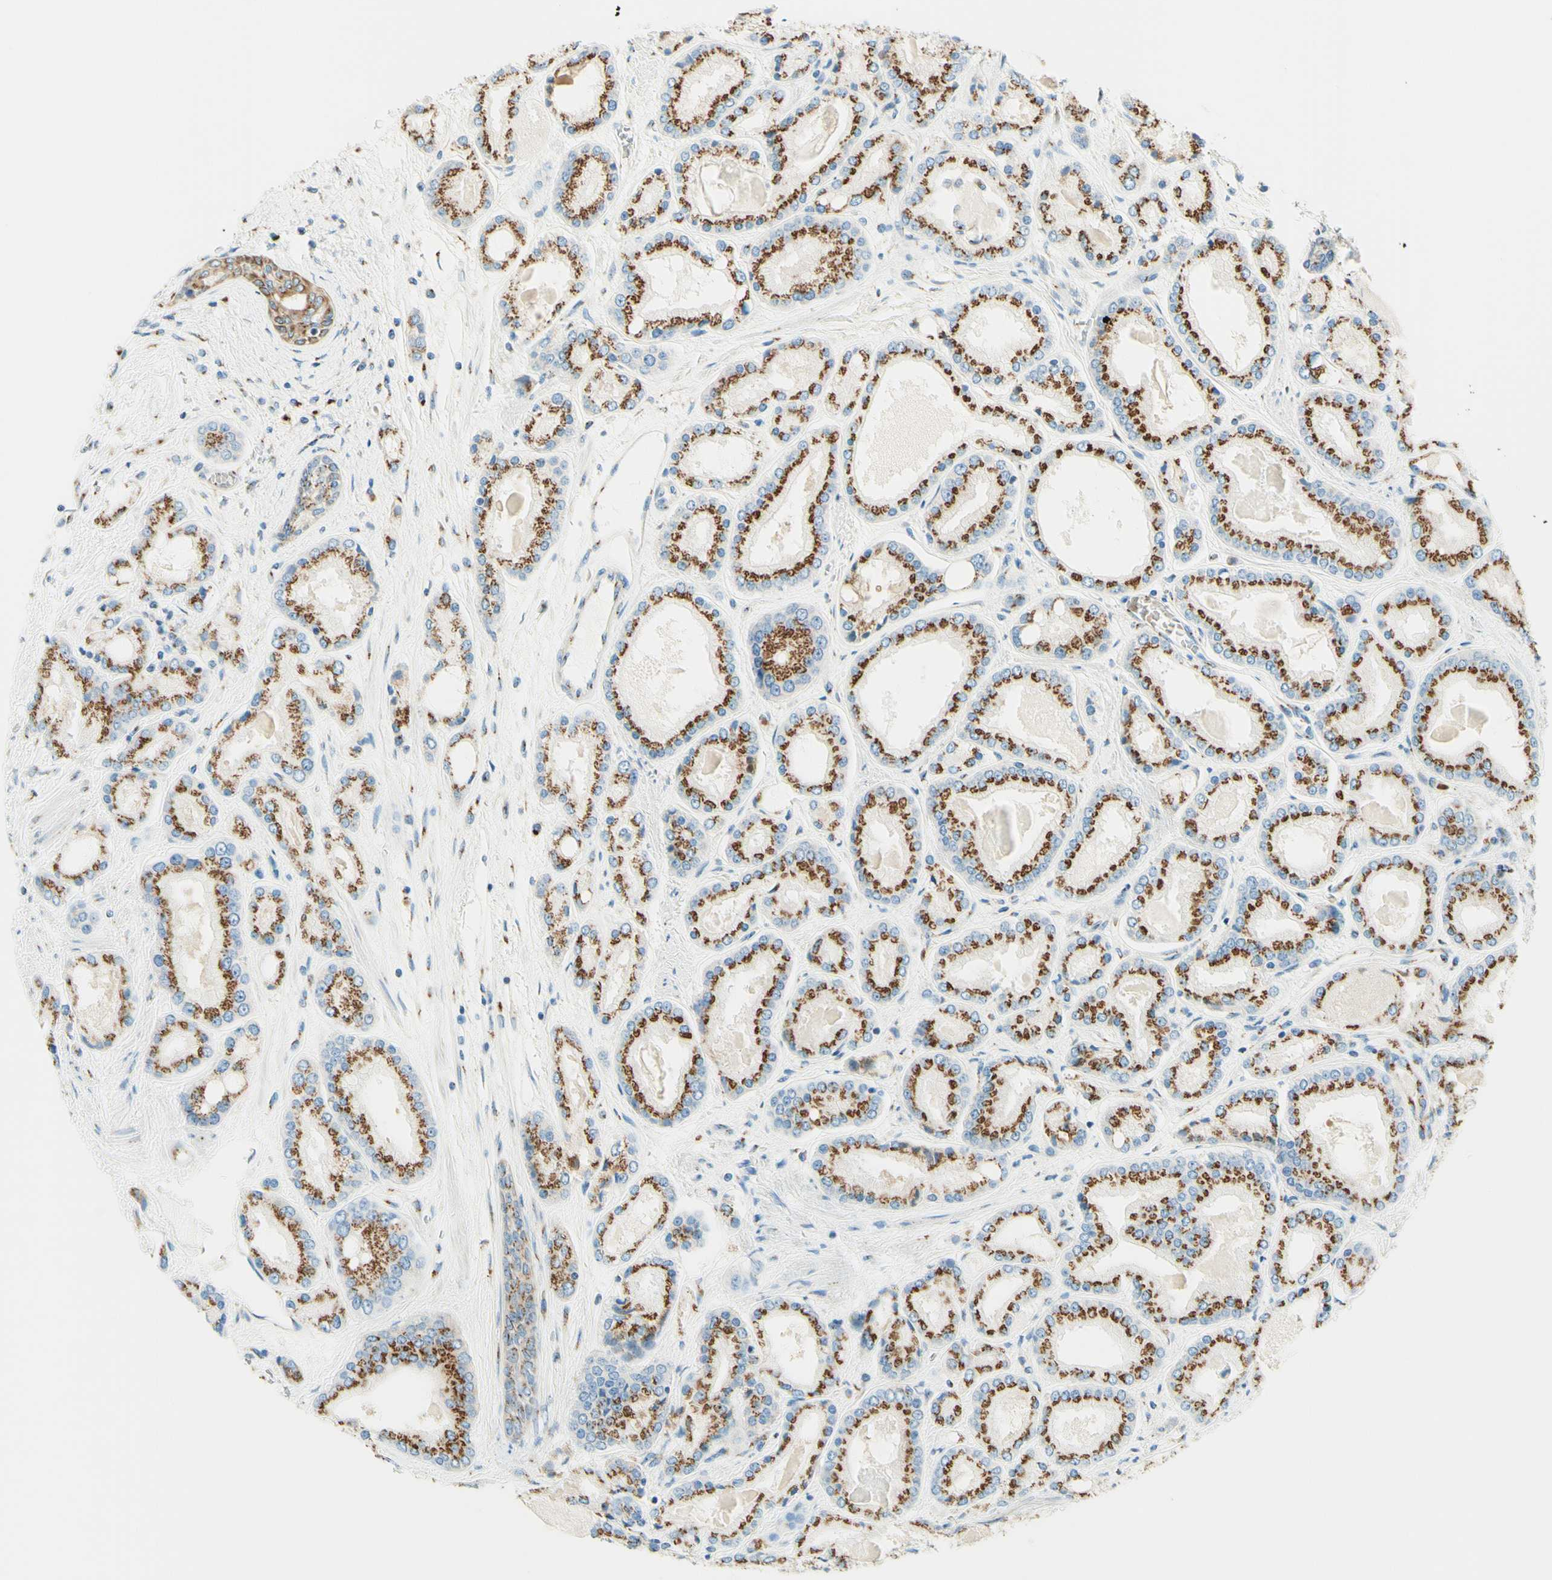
{"staining": {"intensity": "moderate", "quantity": ">75%", "location": "cytoplasmic/membranous"}, "tissue": "prostate cancer", "cell_type": "Tumor cells", "image_type": "cancer", "snomed": [{"axis": "morphology", "description": "Adenocarcinoma, High grade"}, {"axis": "topography", "description": "Prostate"}], "caption": "Tumor cells demonstrate medium levels of moderate cytoplasmic/membranous staining in approximately >75% of cells in high-grade adenocarcinoma (prostate). (IHC, brightfield microscopy, high magnification).", "gene": "GOLGB1", "patient": {"sex": "male", "age": 59}}